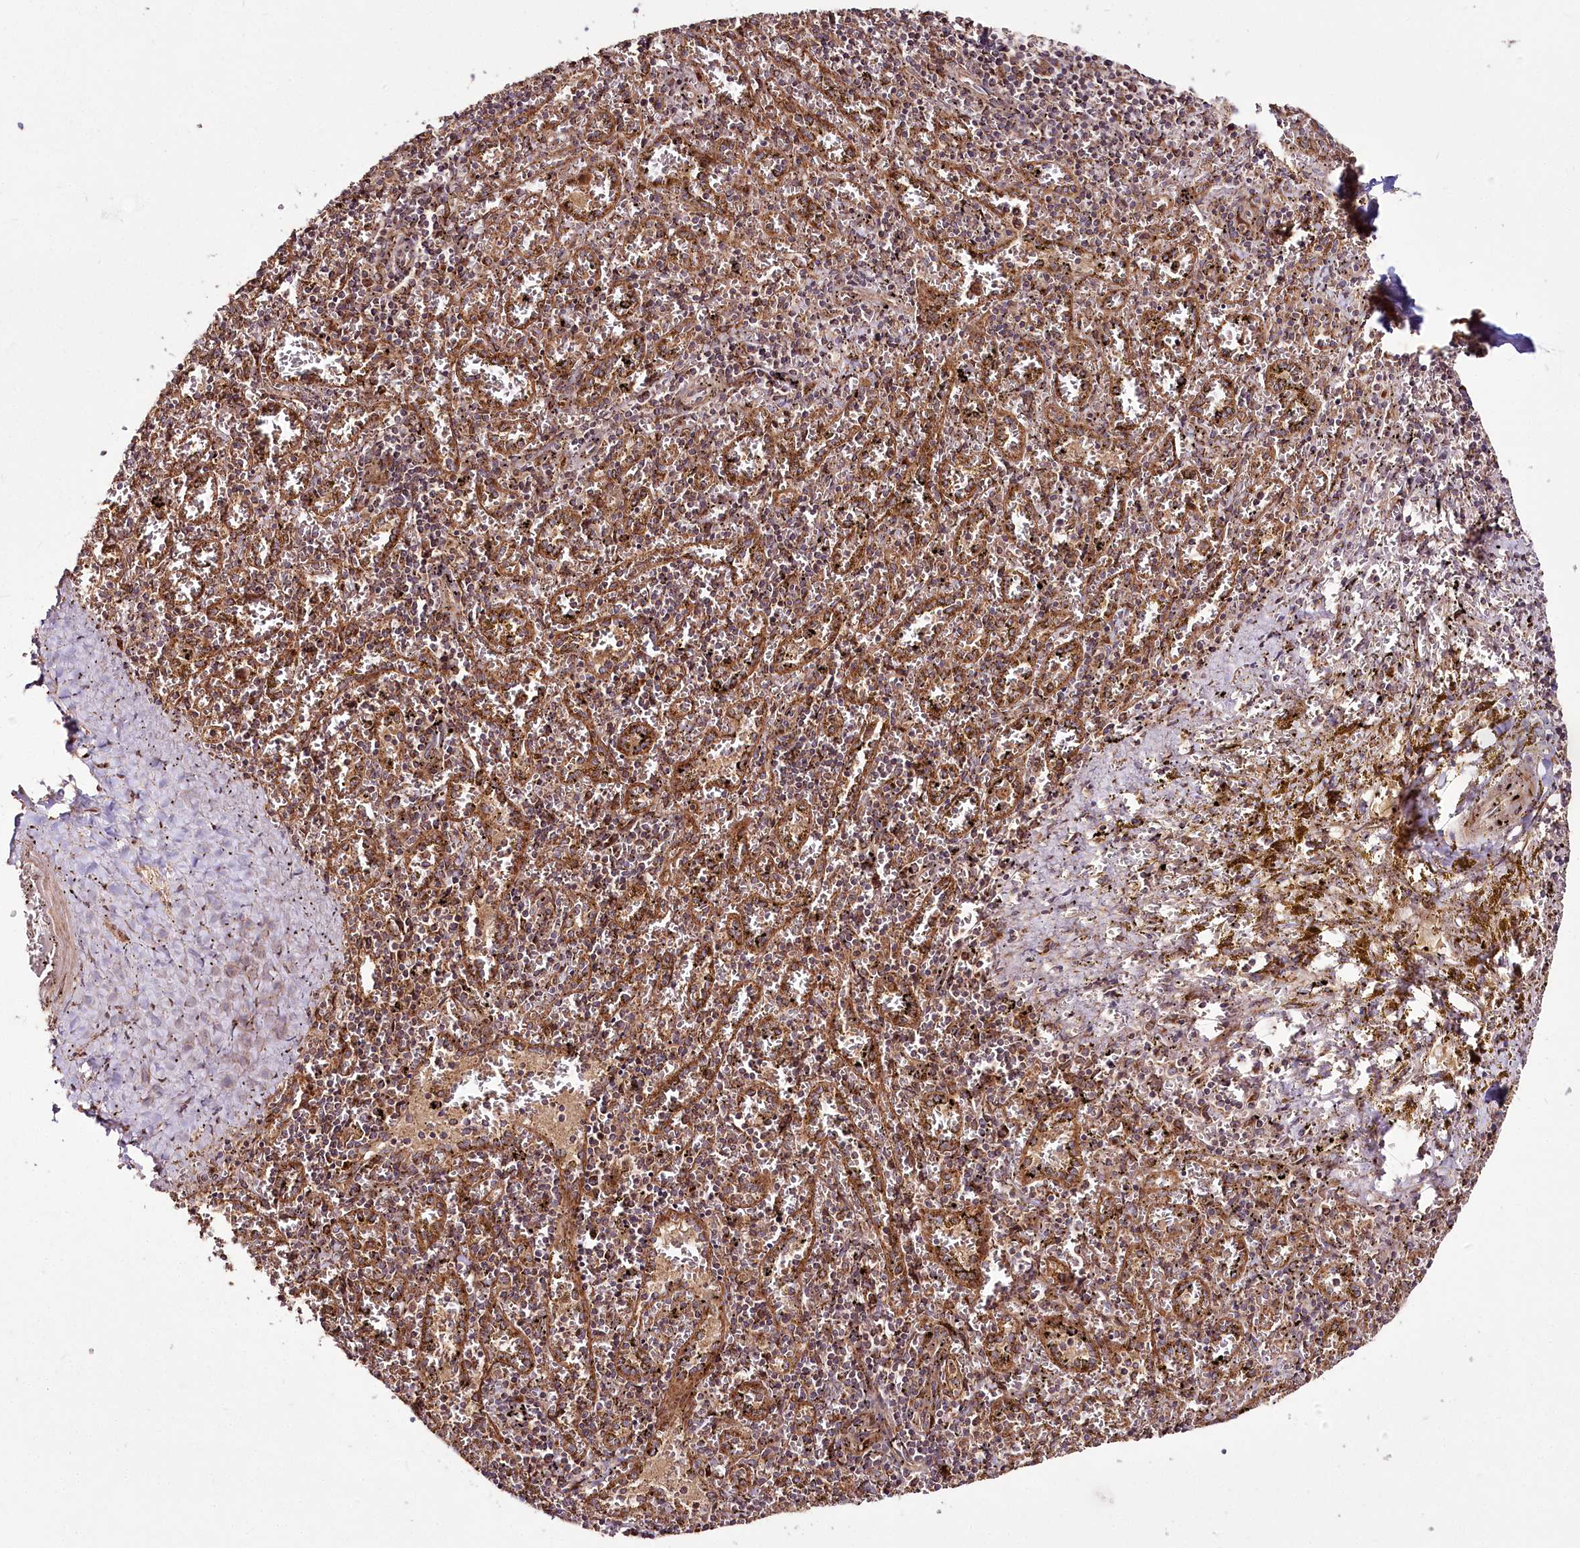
{"staining": {"intensity": "moderate", "quantity": "25%-75%", "location": "cytoplasmic/membranous"}, "tissue": "spleen", "cell_type": "Cells in red pulp", "image_type": "normal", "snomed": [{"axis": "morphology", "description": "Normal tissue, NOS"}, {"axis": "topography", "description": "Spleen"}], "caption": "Immunohistochemistry (IHC) of unremarkable spleen displays medium levels of moderate cytoplasmic/membranous staining in approximately 25%-75% of cells in red pulp. The staining was performed using DAB to visualize the protein expression in brown, while the nuclei were stained in blue with hematoxylin (Magnification: 20x).", "gene": "RAB7A", "patient": {"sex": "male", "age": 11}}